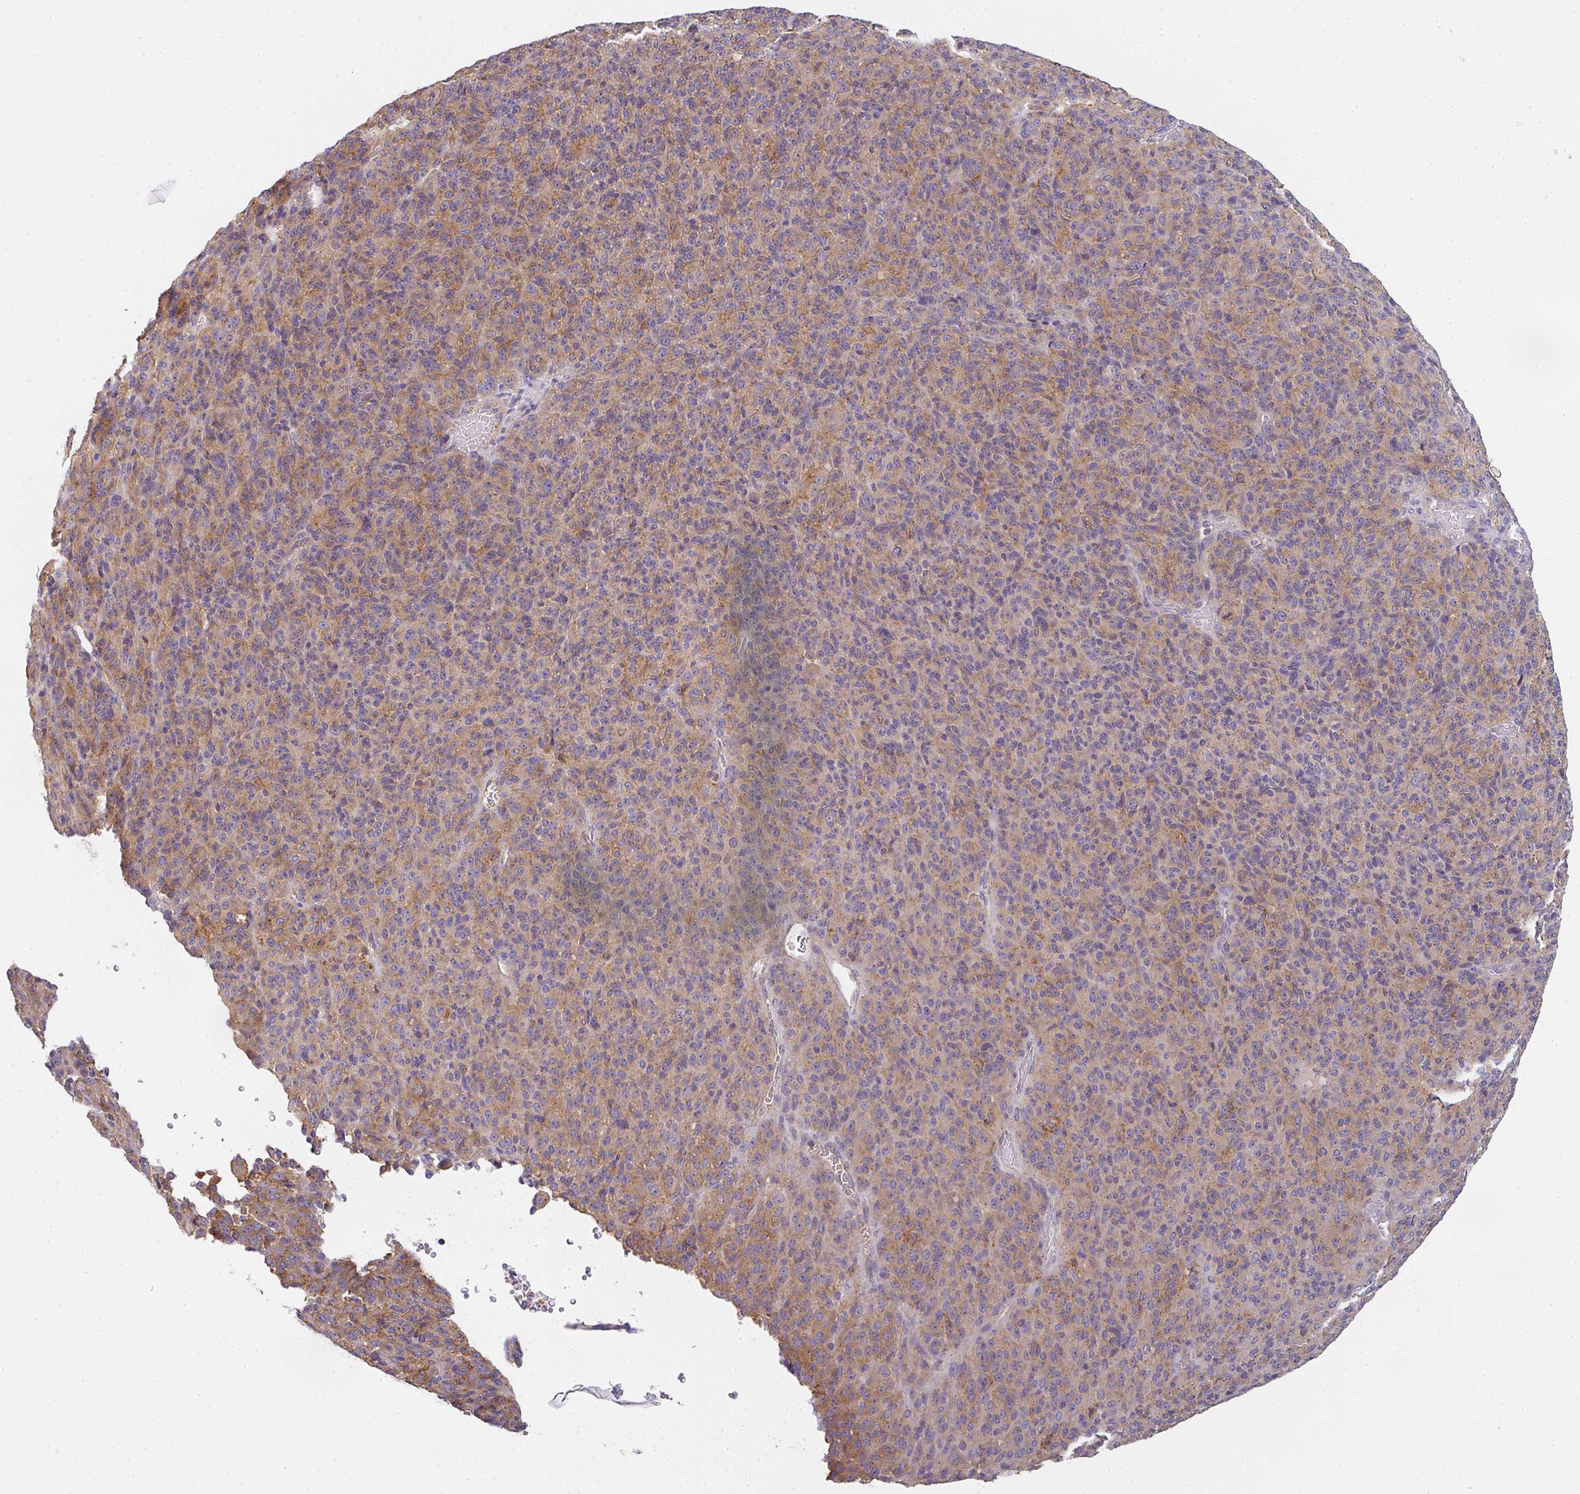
{"staining": {"intensity": "moderate", "quantity": "25%-75%", "location": "cytoplasmic/membranous"}, "tissue": "melanoma", "cell_type": "Tumor cells", "image_type": "cancer", "snomed": [{"axis": "morphology", "description": "Malignant melanoma, Metastatic site"}, {"axis": "topography", "description": "Brain"}], "caption": "IHC micrograph of neoplastic tissue: human malignant melanoma (metastatic site) stained using immunohistochemistry (IHC) reveals medium levels of moderate protein expression localized specifically in the cytoplasmic/membranous of tumor cells, appearing as a cytoplasmic/membranous brown color.", "gene": "SNX5", "patient": {"sex": "female", "age": 56}}